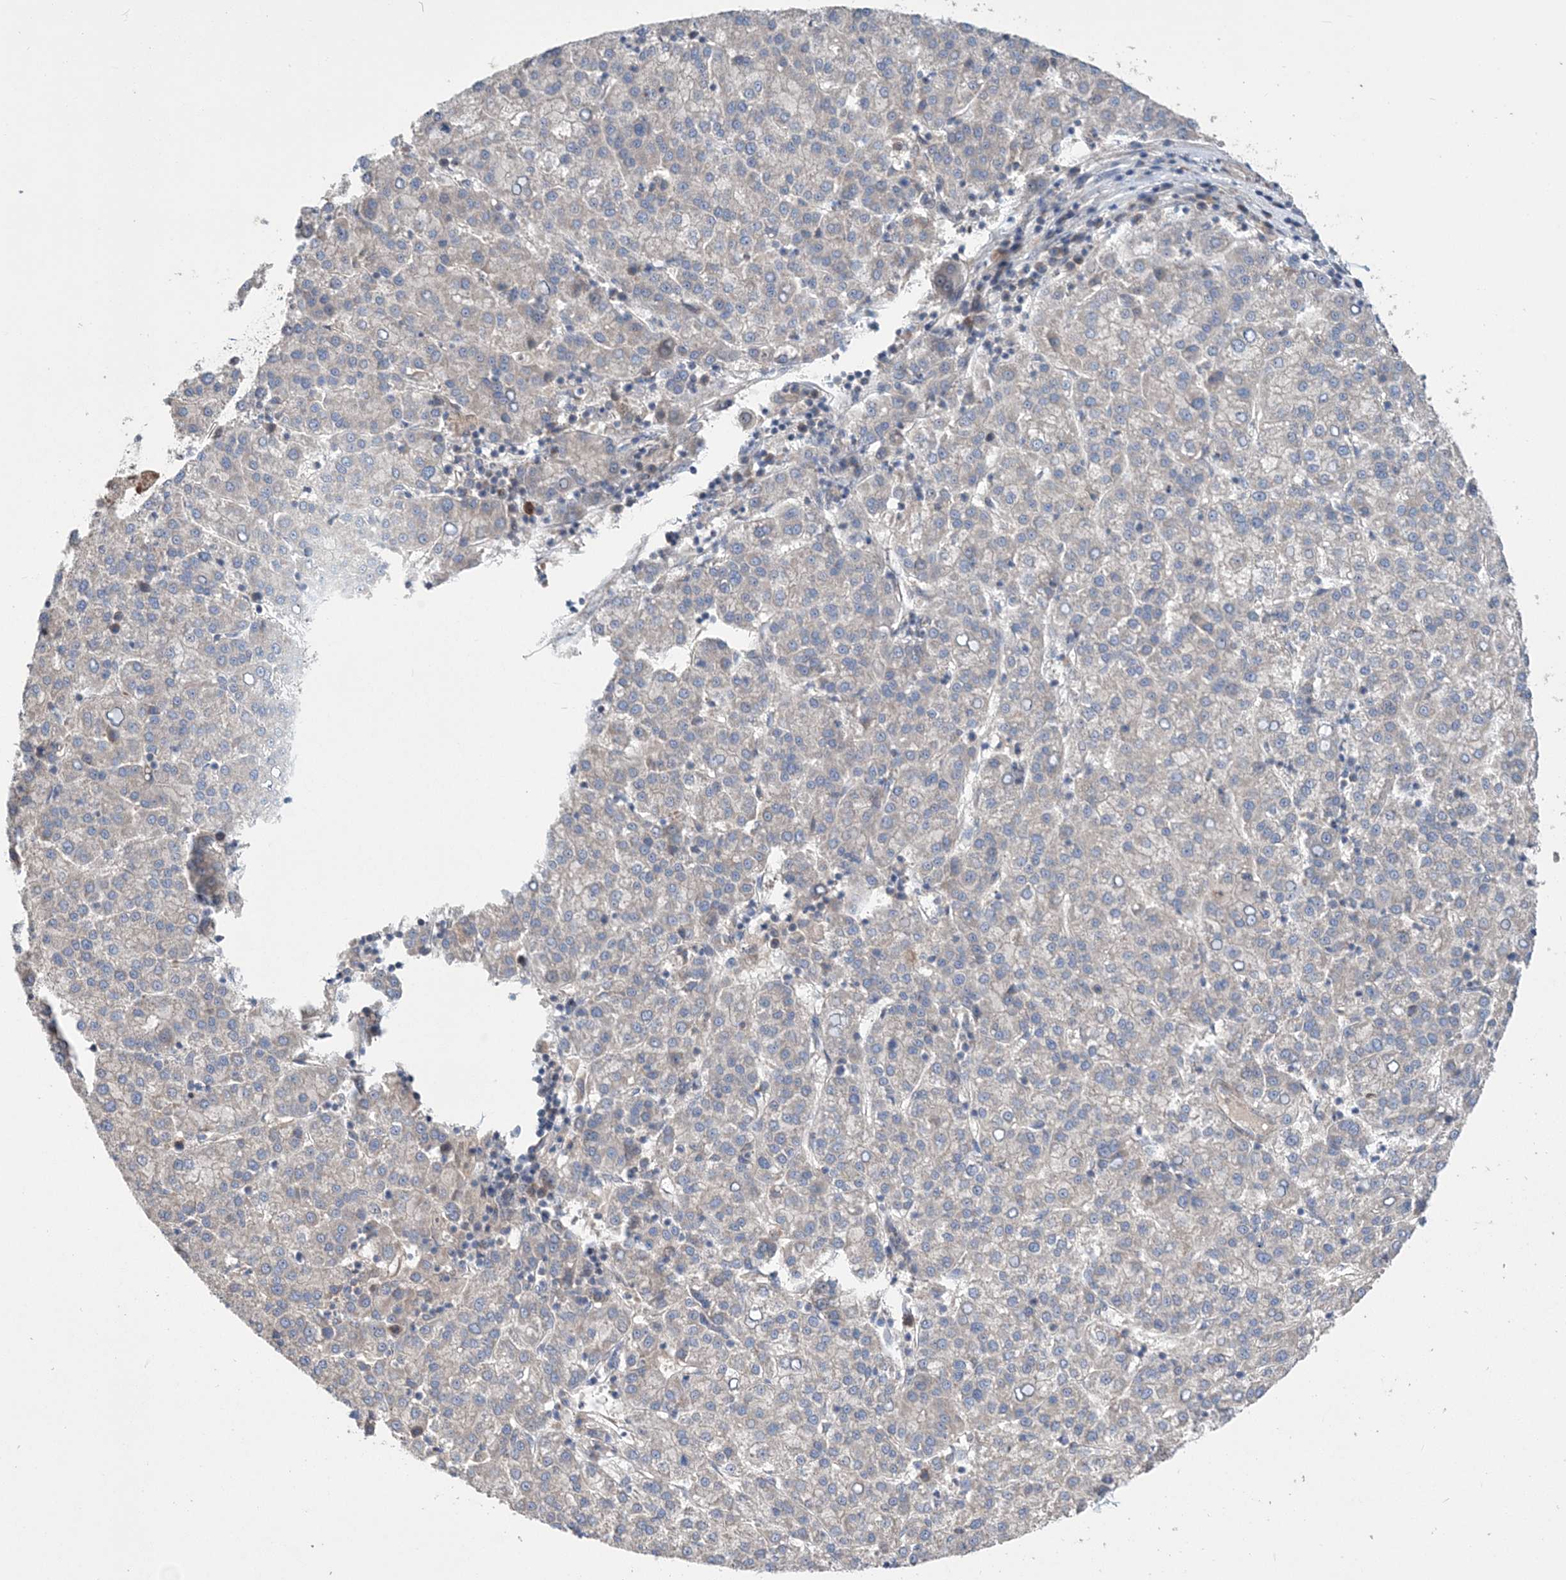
{"staining": {"intensity": "negative", "quantity": "none", "location": "none"}, "tissue": "liver cancer", "cell_type": "Tumor cells", "image_type": "cancer", "snomed": [{"axis": "morphology", "description": "Carcinoma, Hepatocellular, NOS"}, {"axis": "topography", "description": "Liver"}], "caption": "Tumor cells show no significant protein positivity in liver cancer.", "gene": "MTRF1L", "patient": {"sex": "female", "age": 58}}